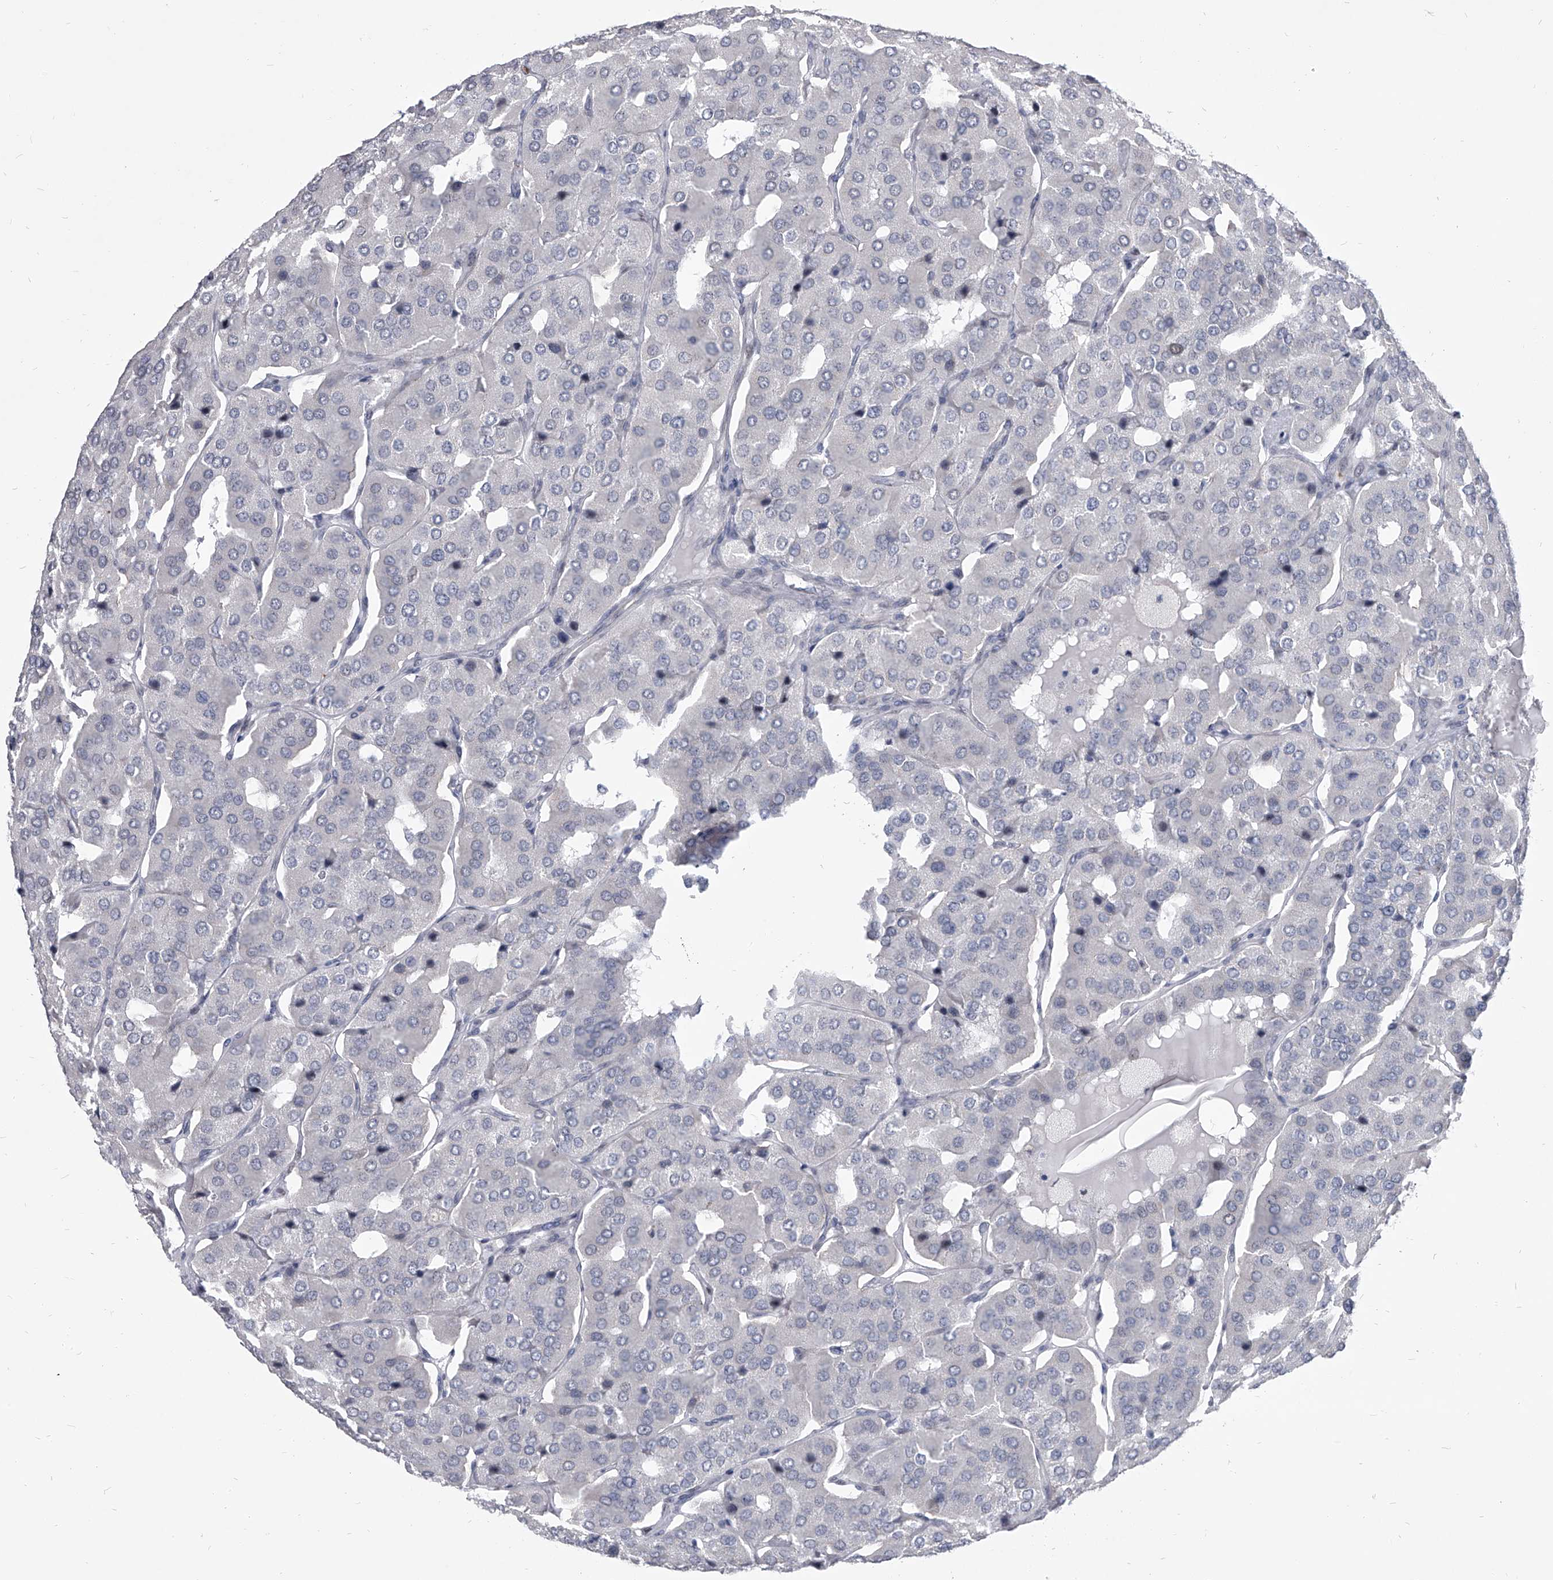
{"staining": {"intensity": "negative", "quantity": "none", "location": "none"}, "tissue": "parathyroid gland", "cell_type": "Glandular cells", "image_type": "normal", "snomed": [{"axis": "morphology", "description": "Normal tissue, NOS"}, {"axis": "morphology", "description": "Adenoma, NOS"}, {"axis": "topography", "description": "Parathyroid gland"}], "caption": "IHC of benign human parathyroid gland exhibits no staining in glandular cells.", "gene": "EVA1C", "patient": {"sex": "female", "age": 86}}